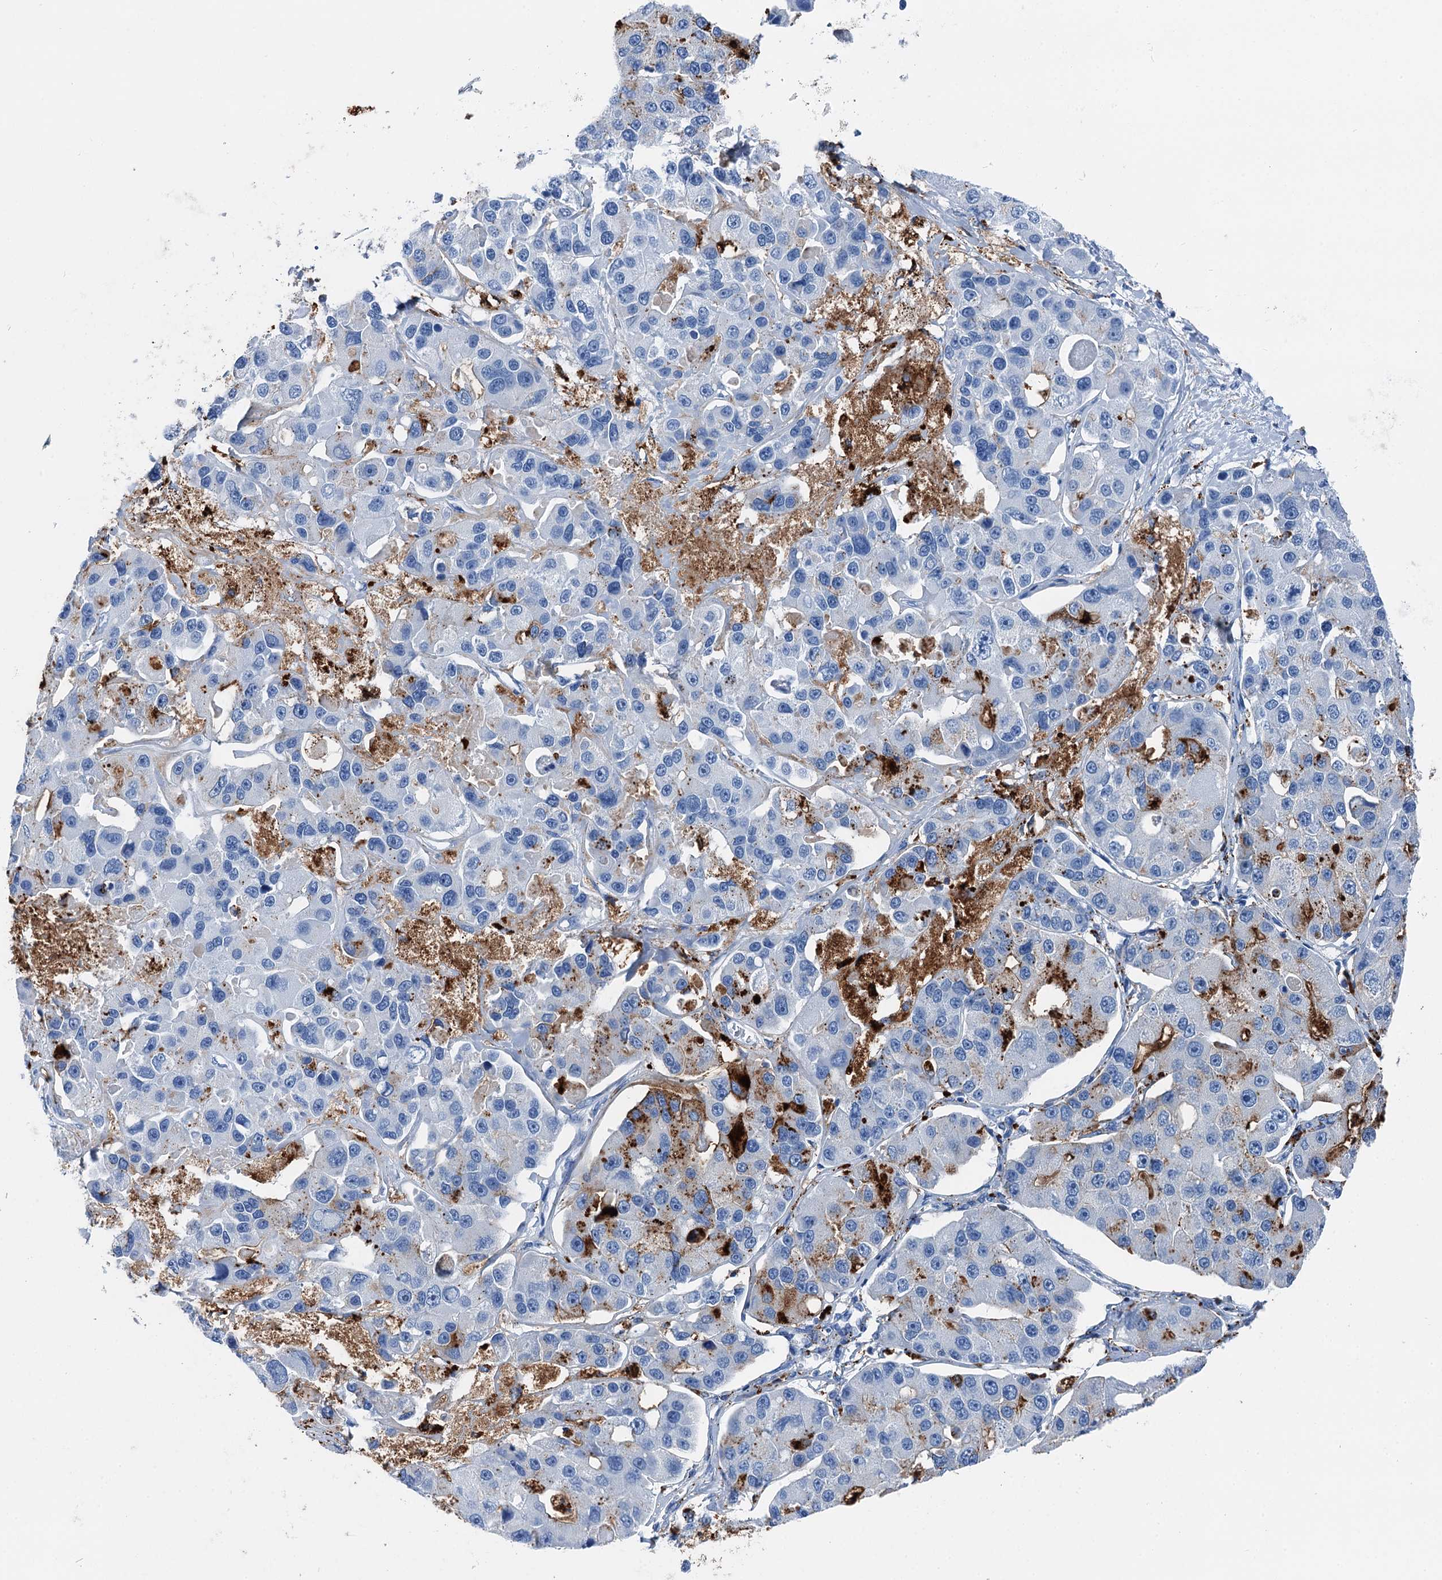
{"staining": {"intensity": "strong", "quantity": "<25%", "location": "cytoplasmic/membranous"}, "tissue": "lung cancer", "cell_type": "Tumor cells", "image_type": "cancer", "snomed": [{"axis": "morphology", "description": "Adenocarcinoma, NOS"}, {"axis": "topography", "description": "Lung"}], "caption": "Immunohistochemical staining of lung cancer displays medium levels of strong cytoplasmic/membranous positivity in approximately <25% of tumor cells. (DAB (3,3'-diaminobenzidine) = brown stain, brightfield microscopy at high magnification).", "gene": "PLAC8", "patient": {"sex": "female", "age": 54}}